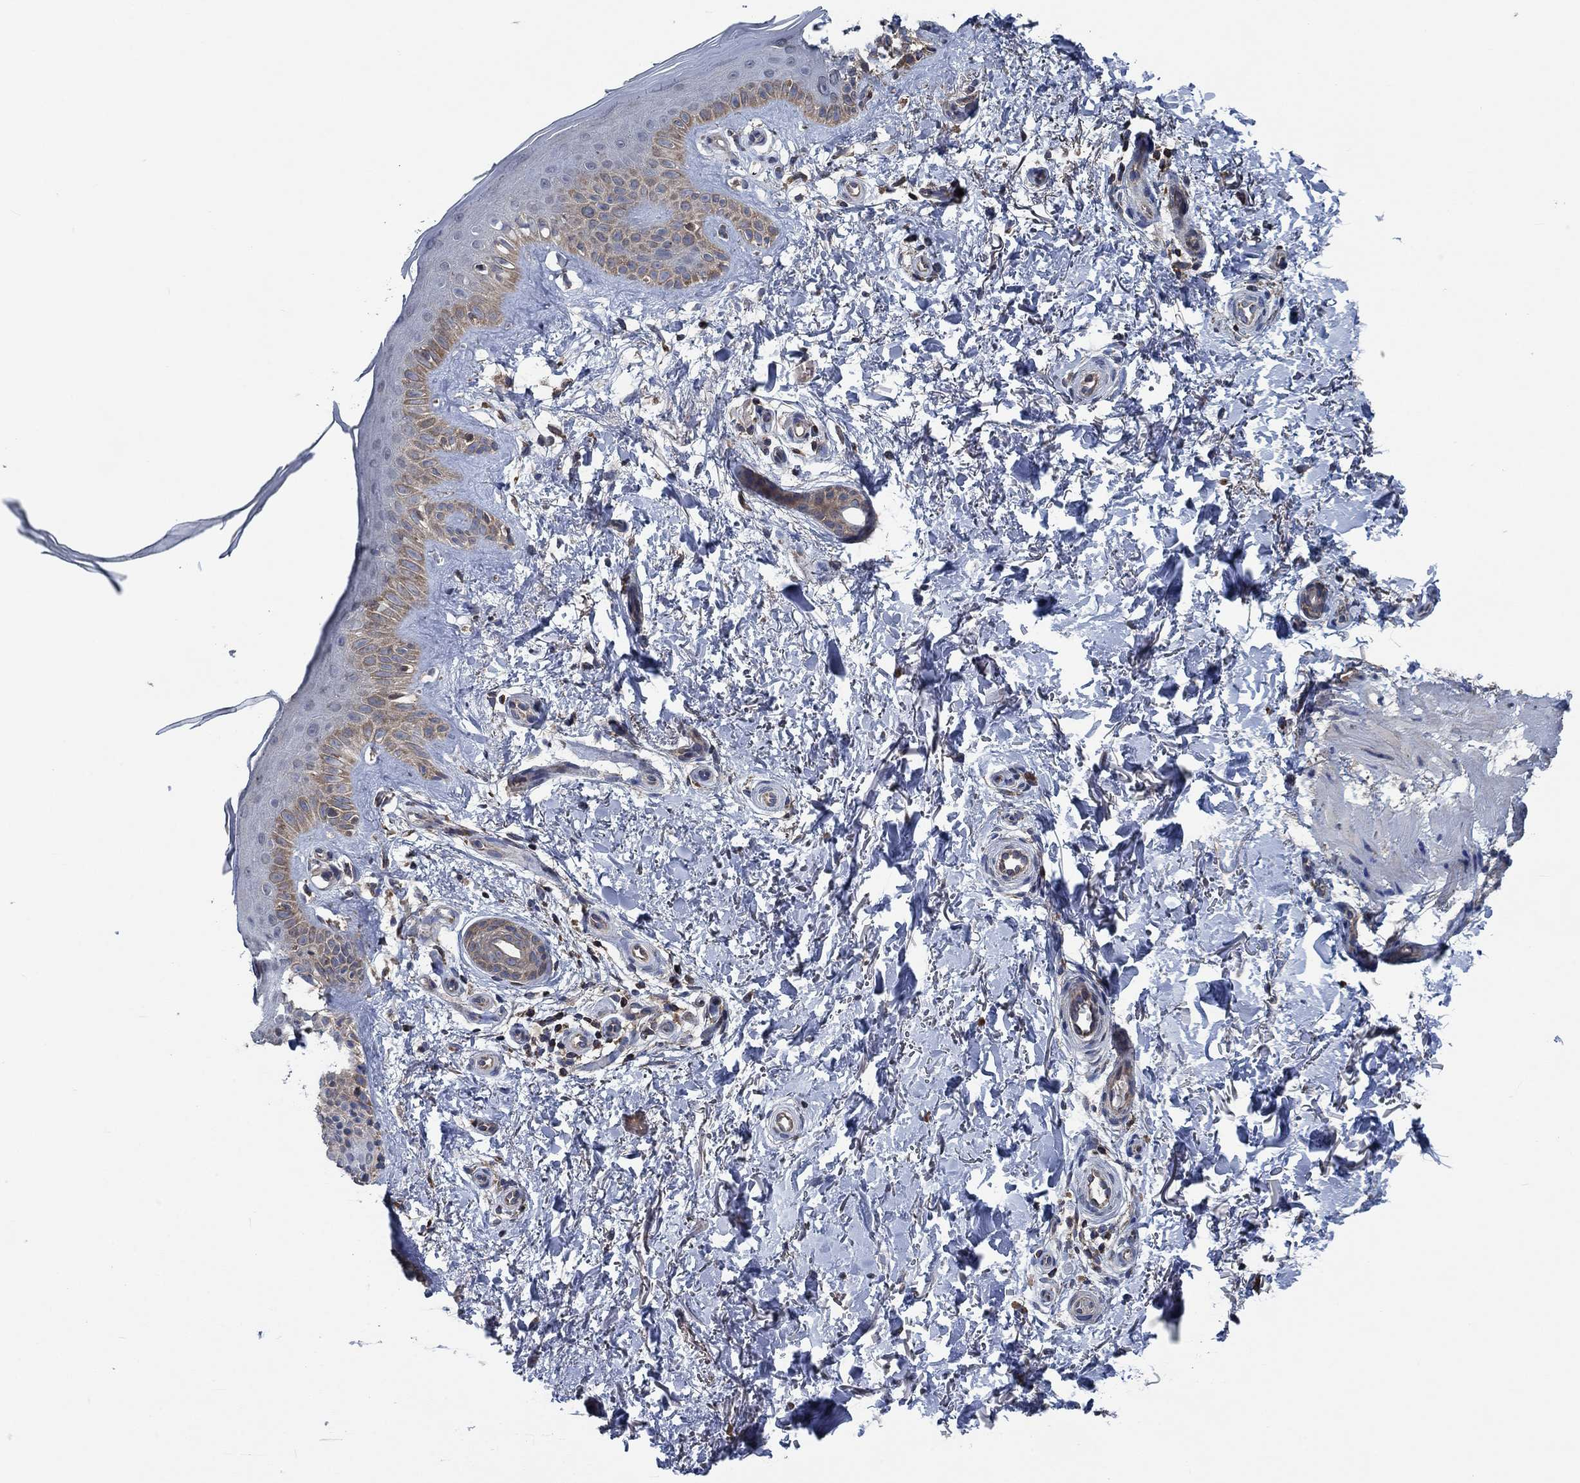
{"staining": {"intensity": "negative", "quantity": "none", "location": "none"}, "tissue": "skin", "cell_type": "Fibroblasts", "image_type": "normal", "snomed": [{"axis": "morphology", "description": "Normal tissue, NOS"}, {"axis": "morphology", "description": "Inflammation, NOS"}, {"axis": "morphology", "description": "Fibrosis, NOS"}, {"axis": "topography", "description": "Skin"}], "caption": "The immunohistochemistry histopathology image has no significant expression in fibroblasts of skin. (Immunohistochemistry, brightfield microscopy, high magnification).", "gene": "STXBP6", "patient": {"sex": "male", "age": 71}}